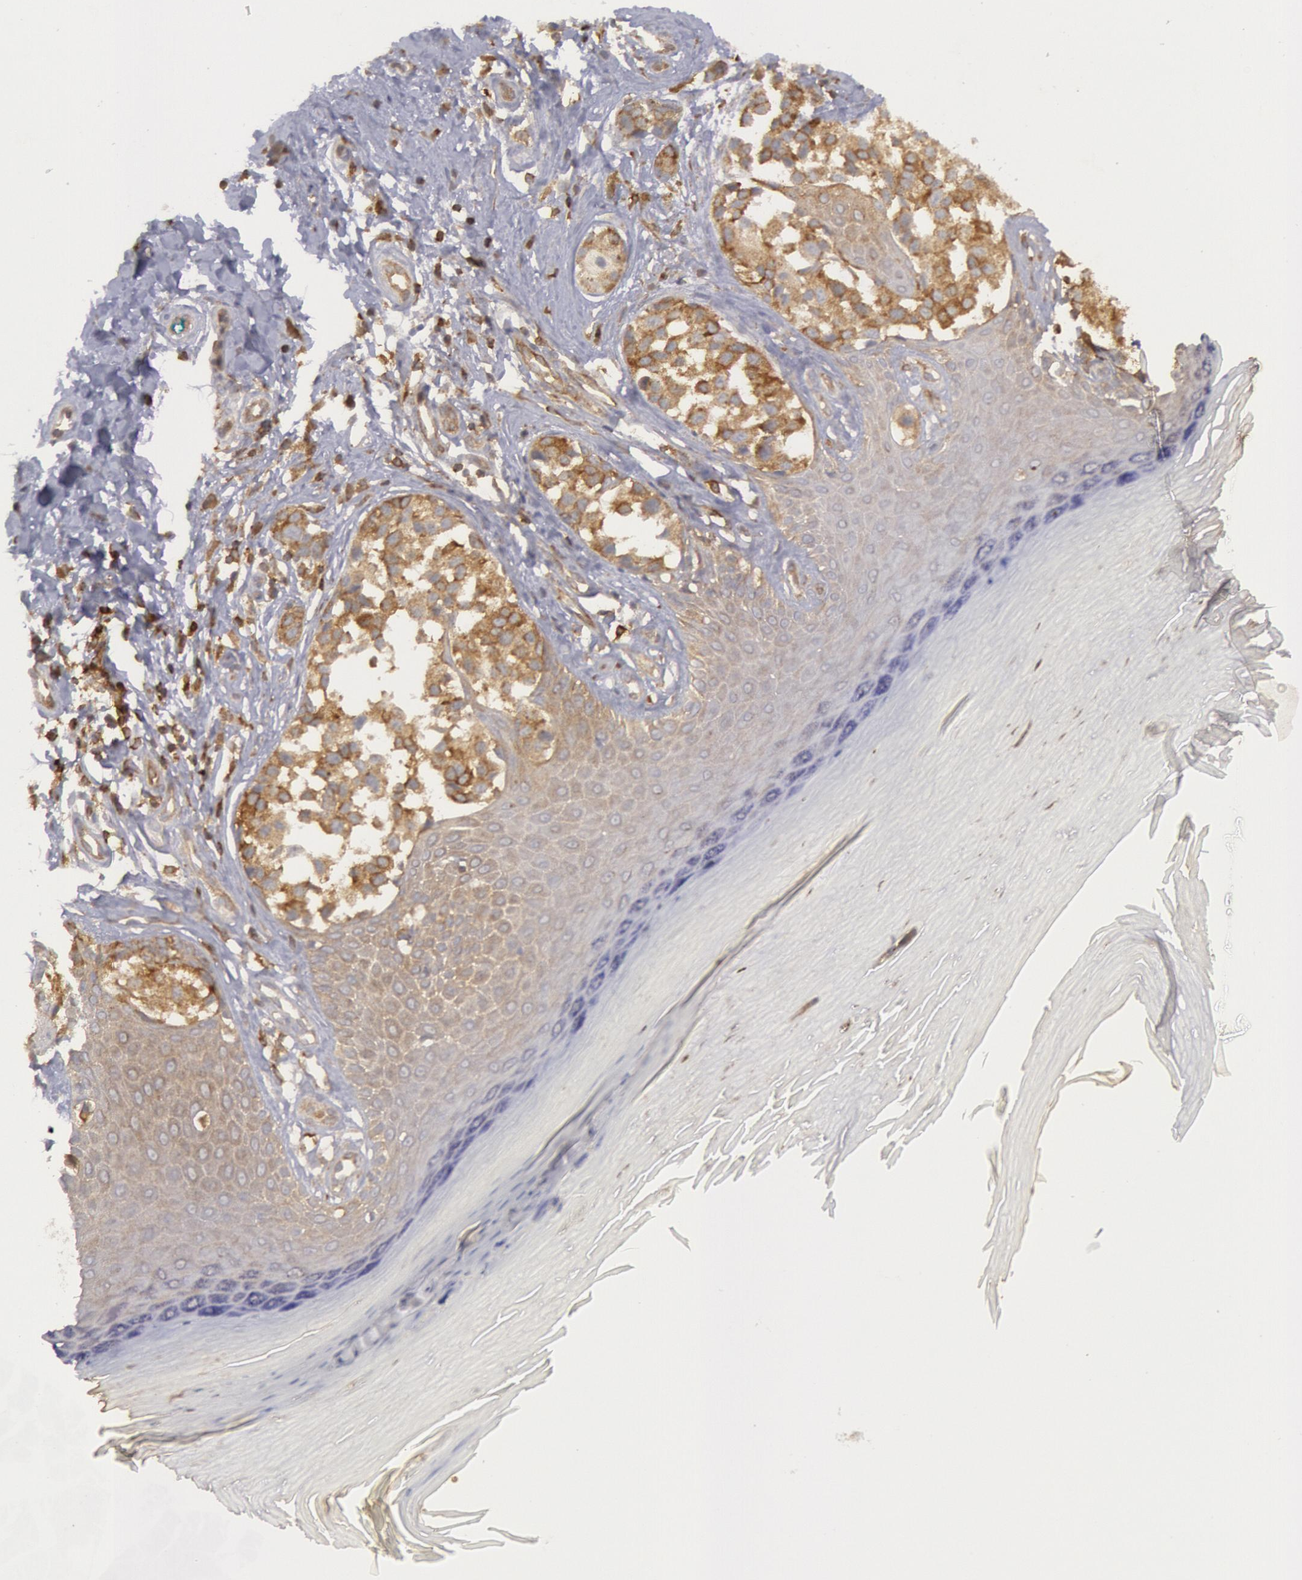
{"staining": {"intensity": "moderate", "quantity": ">75%", "location": "cytoplasmic/membranous"}, "tissue": "melanoma", "cell_type": "Tumor cells", "image_type": "cancer", "snomed": [{"axis": "morphology", "description": "Malignant melanoma, NOS"}, {"axis": "topography", "description": "Skin"}], "caption": "A brown stain labels moderate cytoplasmic/membranous expression of a protein in malignant melanoma tumor cells.", "gene": "IKBKB", "patient": {"sex": "male", "age": 79}}